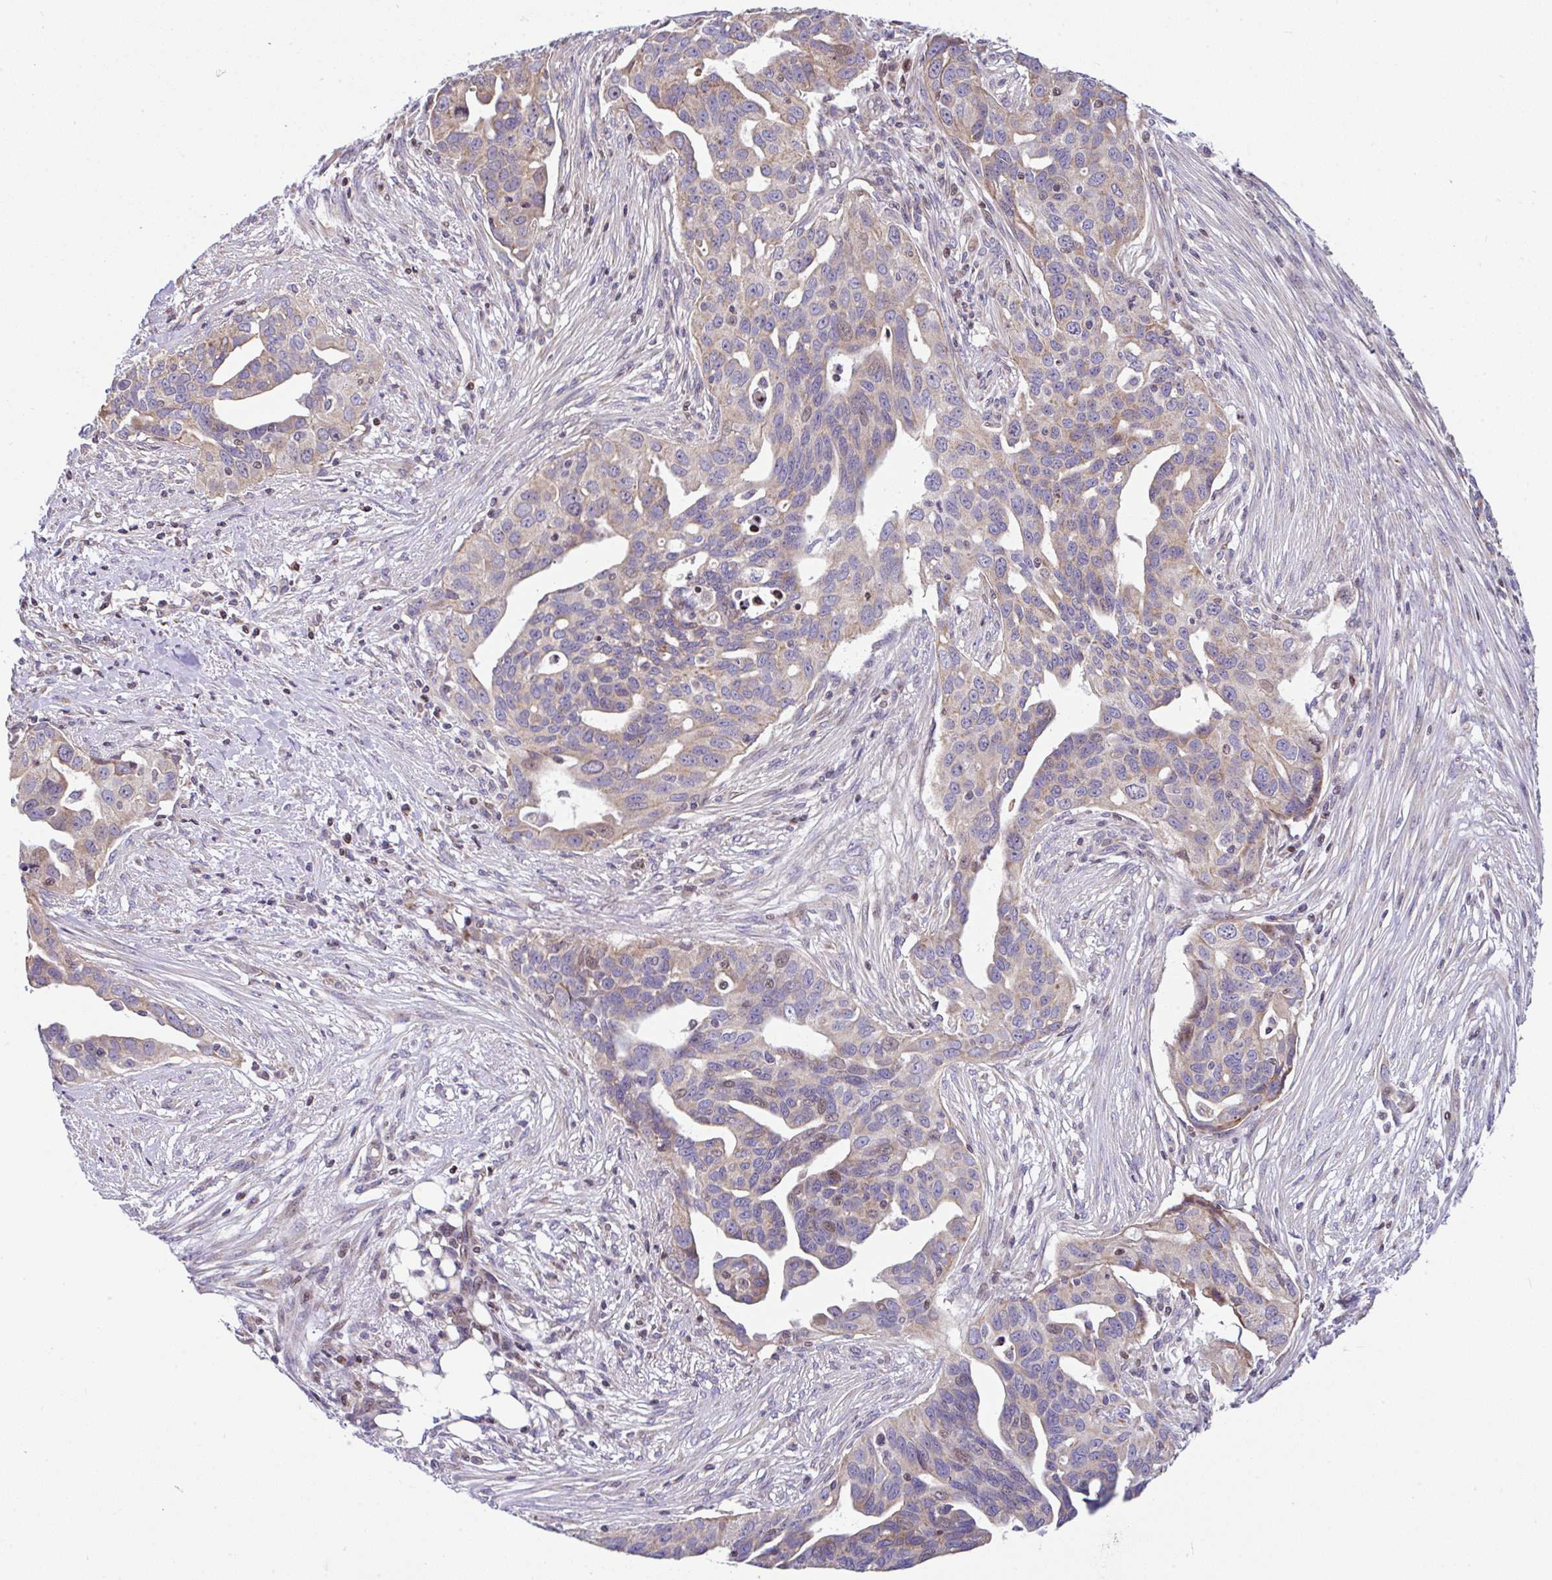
{"staining": {"intensity": "weak", "quantity": "25%-75%", "location": "cytoplasmic/membranous"}, "tissue": "ovarian cancer", "cell_type": "Tumor cells", "image_type": "cancer", "snomed": [{"axis": "morphology", "description": "Carcinoma, endometroid"}, {"axis": "morphology", "description": "Cystadenocarcinoma, serous, NOS"}, {"axis": "topography", "description": "Ovary"}], "caption": "Weak cytoplasmic/membranous protein positivity is seen in approximately 25%-75% of tumor cells in ovarian cancer. Immunohistochemistry stains the protein in brown and the nuclei are stained blue.", "gene": "FIGNL1", "patient": {"sex": "female", "age": 45}}